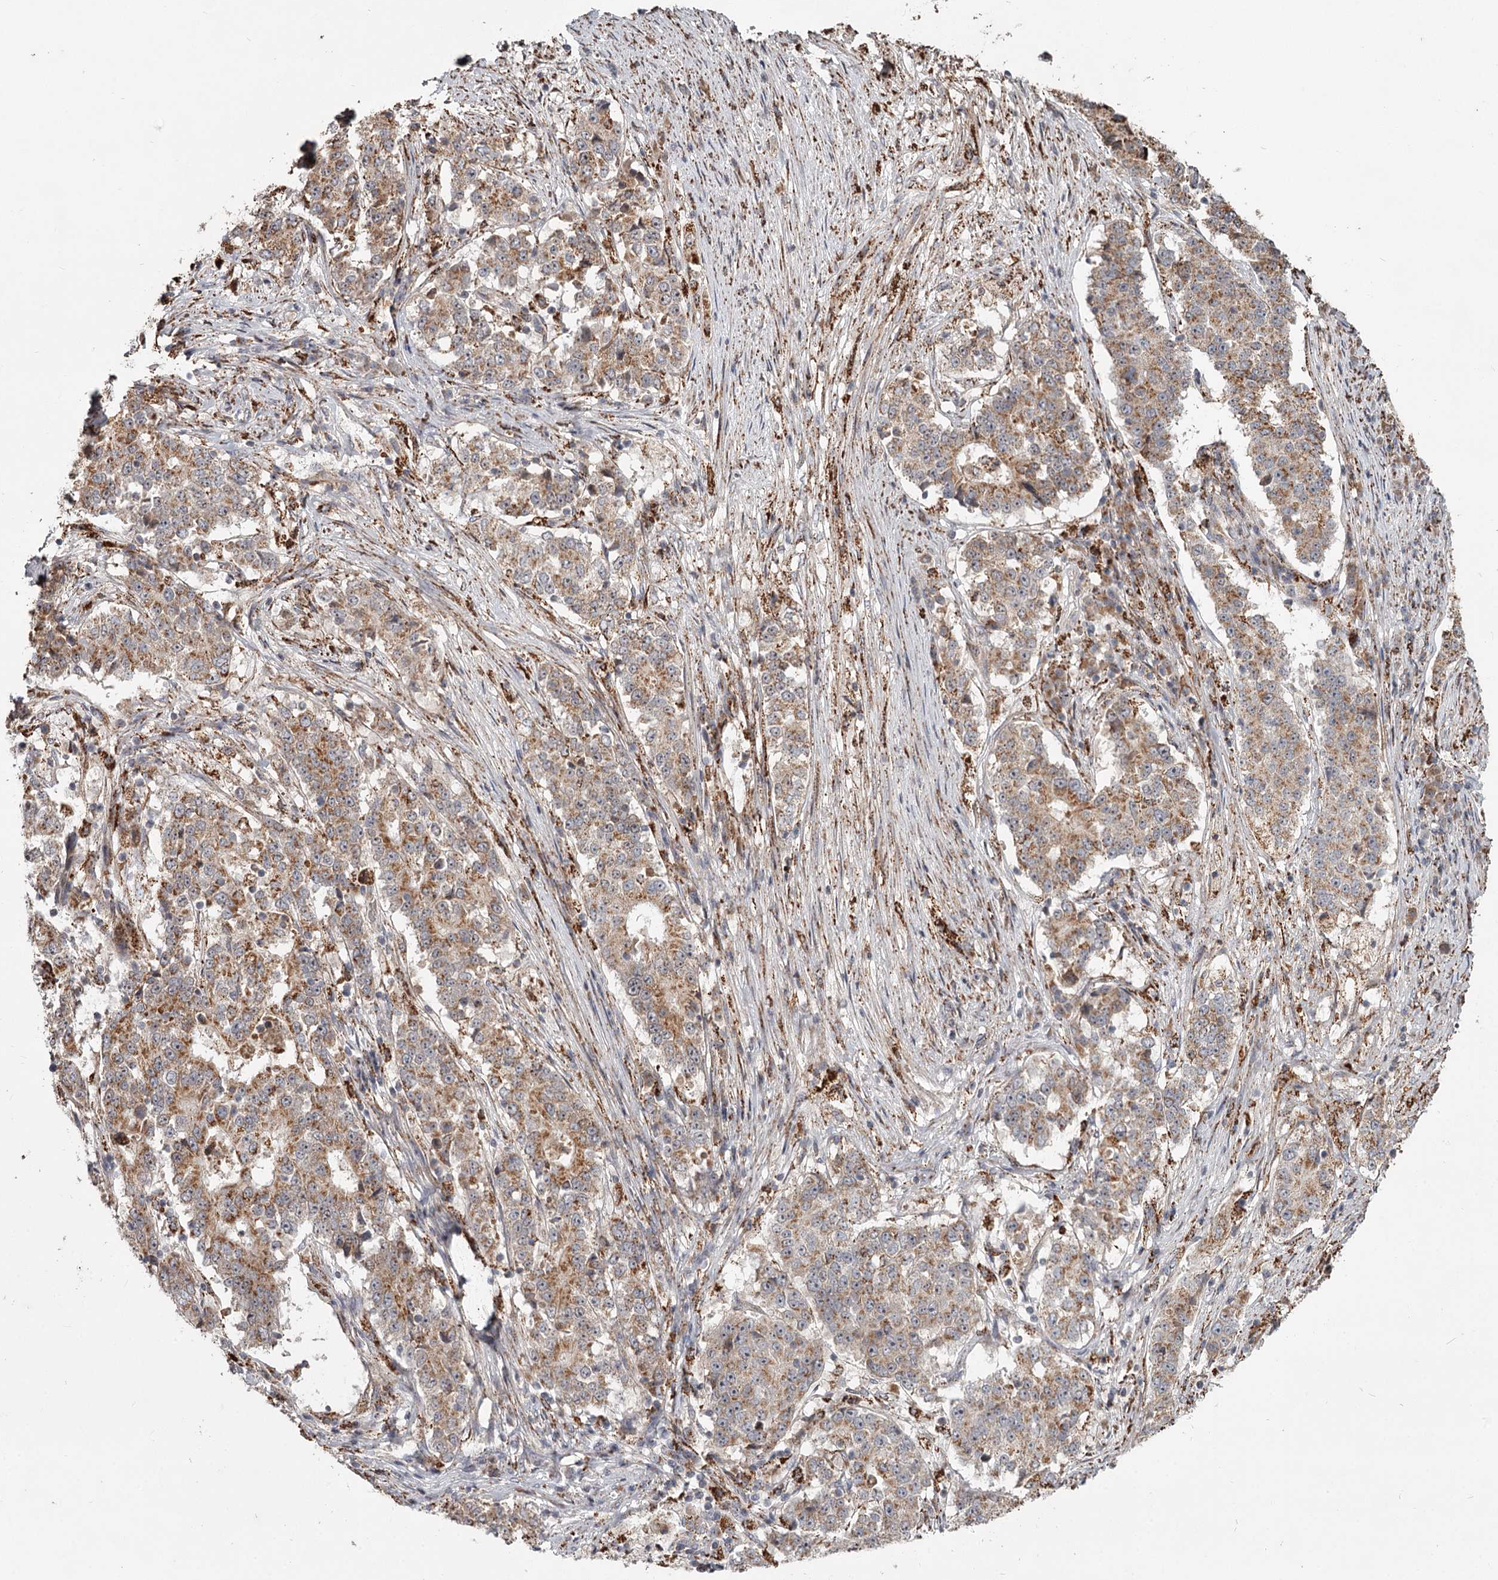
{"staining": {"intensity": "moderate", "quantity": ">75%", "location": "cytoplasmic/membranous"}, "tissue": "stomach cancer", "cell_type": "Tumor cells", "image_type": "cancer", "snomed": [{"axis": "morphology", "description": "Adenocarcinoma, NOS"}, {"axis": "topography", "description": "Stomach"}], "caption": "Stomach cancer stained with a protein marker displays moderate staining in tumor cells.", "gene": "CDC123", "patient": {"sex": "male", "age": 59}}